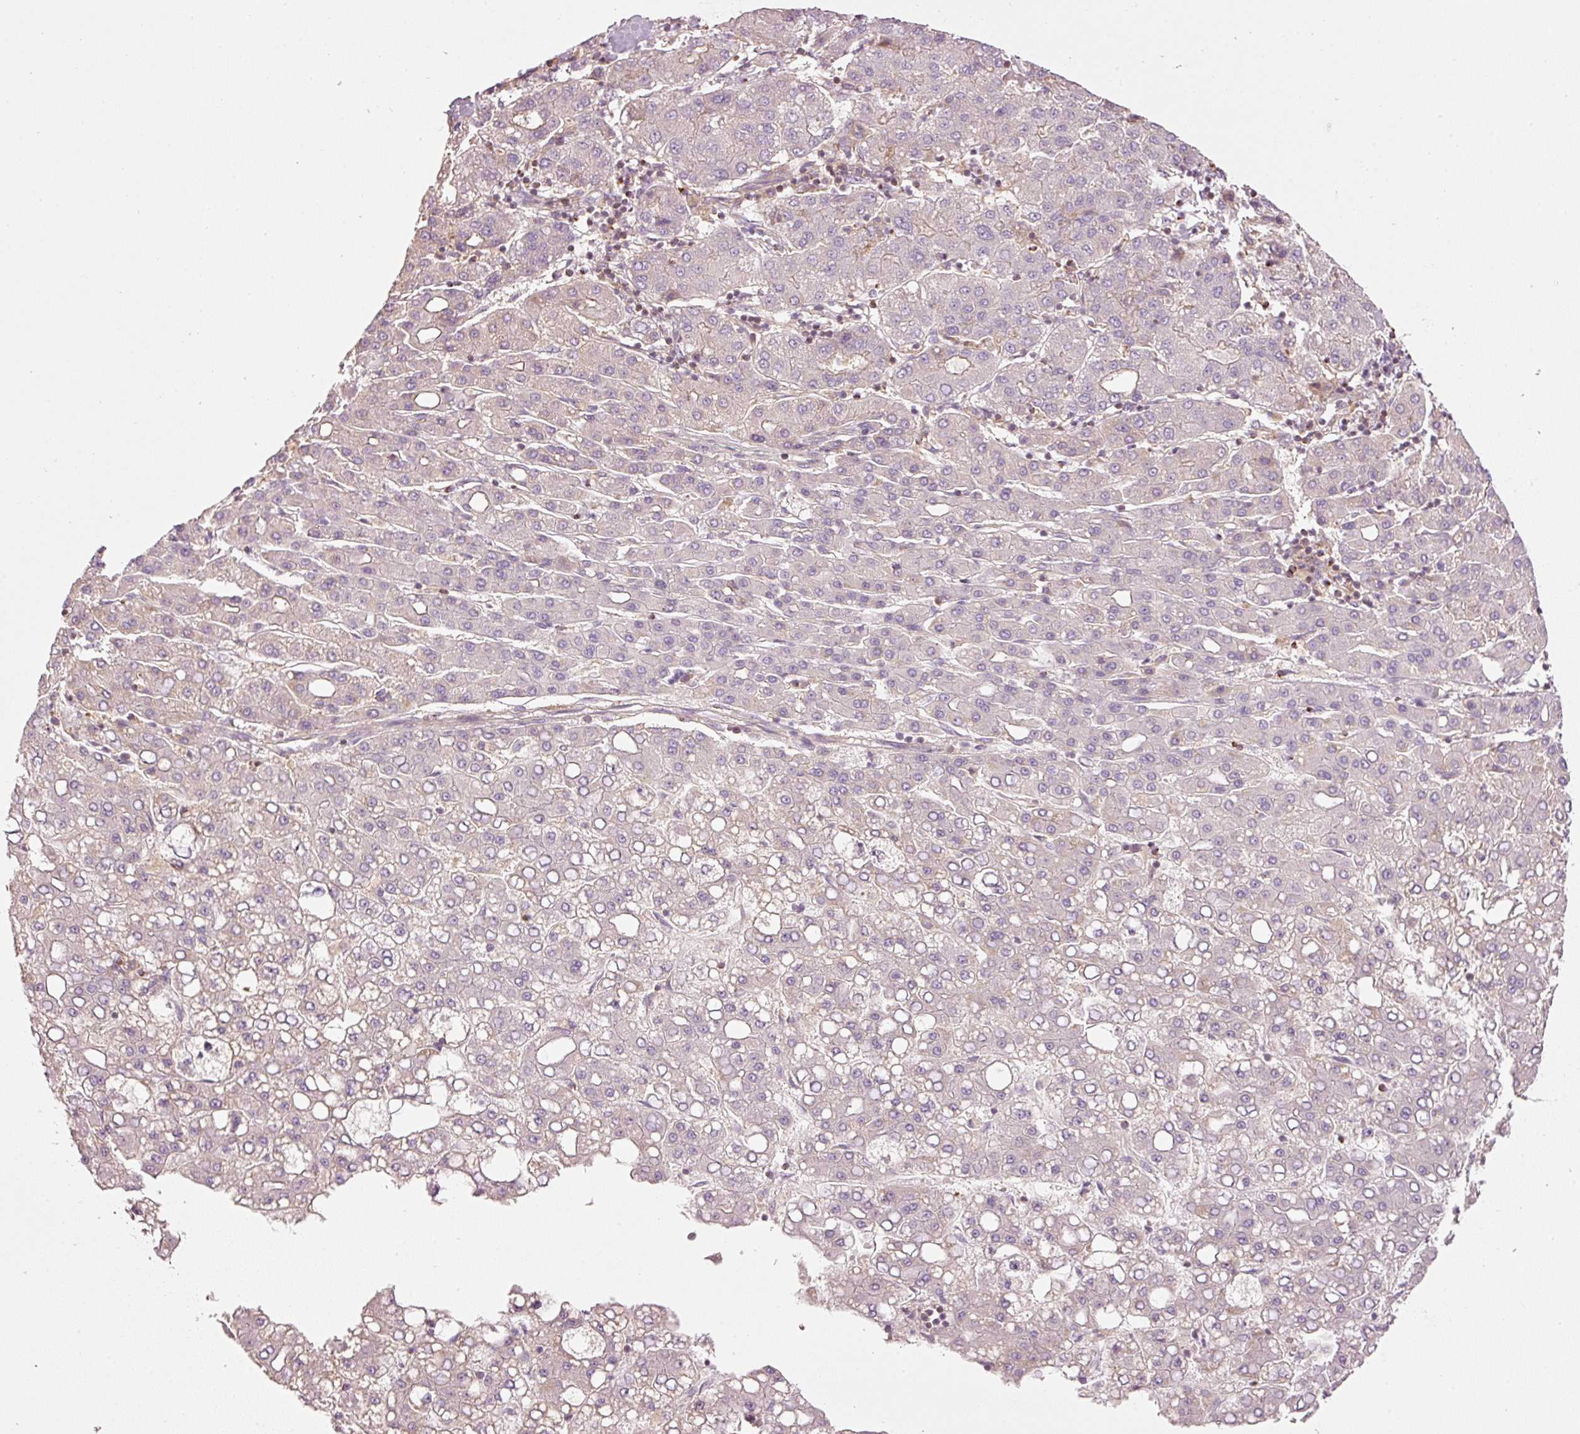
{"staining": {"intensity": "negative", "quantity": "none", "location": "none"}, "tissue": "liver cancer", "cell_type": "Tumor cells", "image_type": "cancer", "snomed": [{"axis": "morphology", "description": "Carcinoma, Hepatocellular, NOS"}, {"axis": "topography", "description": "Liver"}], "caption": "A histopathology image of liver hepatocellular carcinoma stained for a protein exhibits no brown staining in tumor cells. (Immunohistochemistry (ihc), brightfield microscopy, high magnification).", "gene": "SIPA1", "patient": {"sex": "male", "age": 65}}